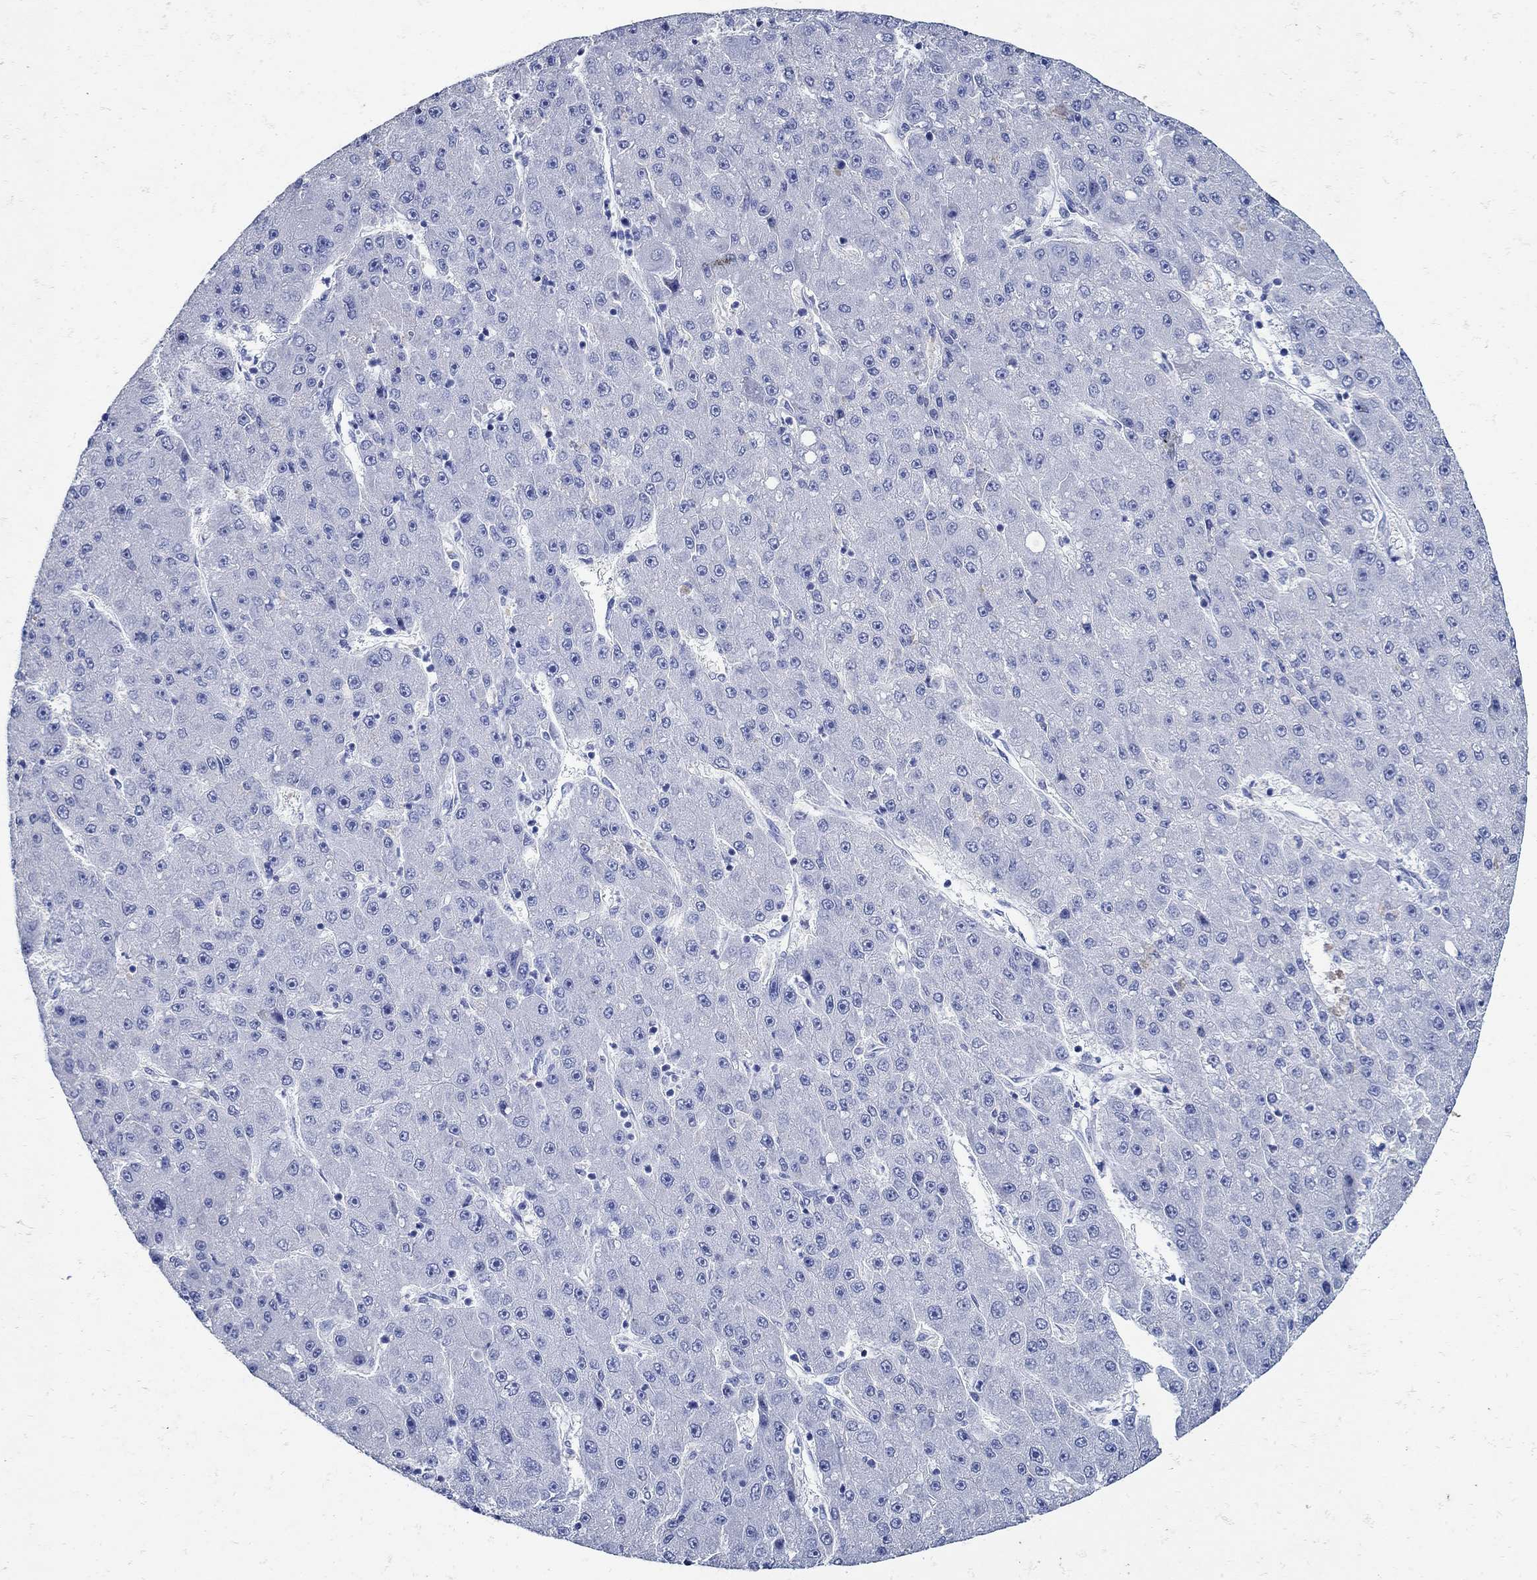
{"staining": {"intensity": "negative", "quantity": "none", "location": "none"}, "tissue": "liver cancer", "cell_type": "Tumor cells", "image_type": "cancer", "snomed": [{"axis": "morphology", "description": "Carcinoma, Hepatocellular, NOS"}, {"axis": "topography", "description": "Liver"}], "caption": "A high-resolution image shows immunohistochemistry staining of hepatocellular carcinoma (liver), which demonstrates no significant staining in tumor cells. Brightfield microscopy of immunohistochemistry stained with DAB (brown) and hematoxylin (blue), captured at high magnification.", "gene": "NOS1", "patient": {"sex": "male", "age": 67}}